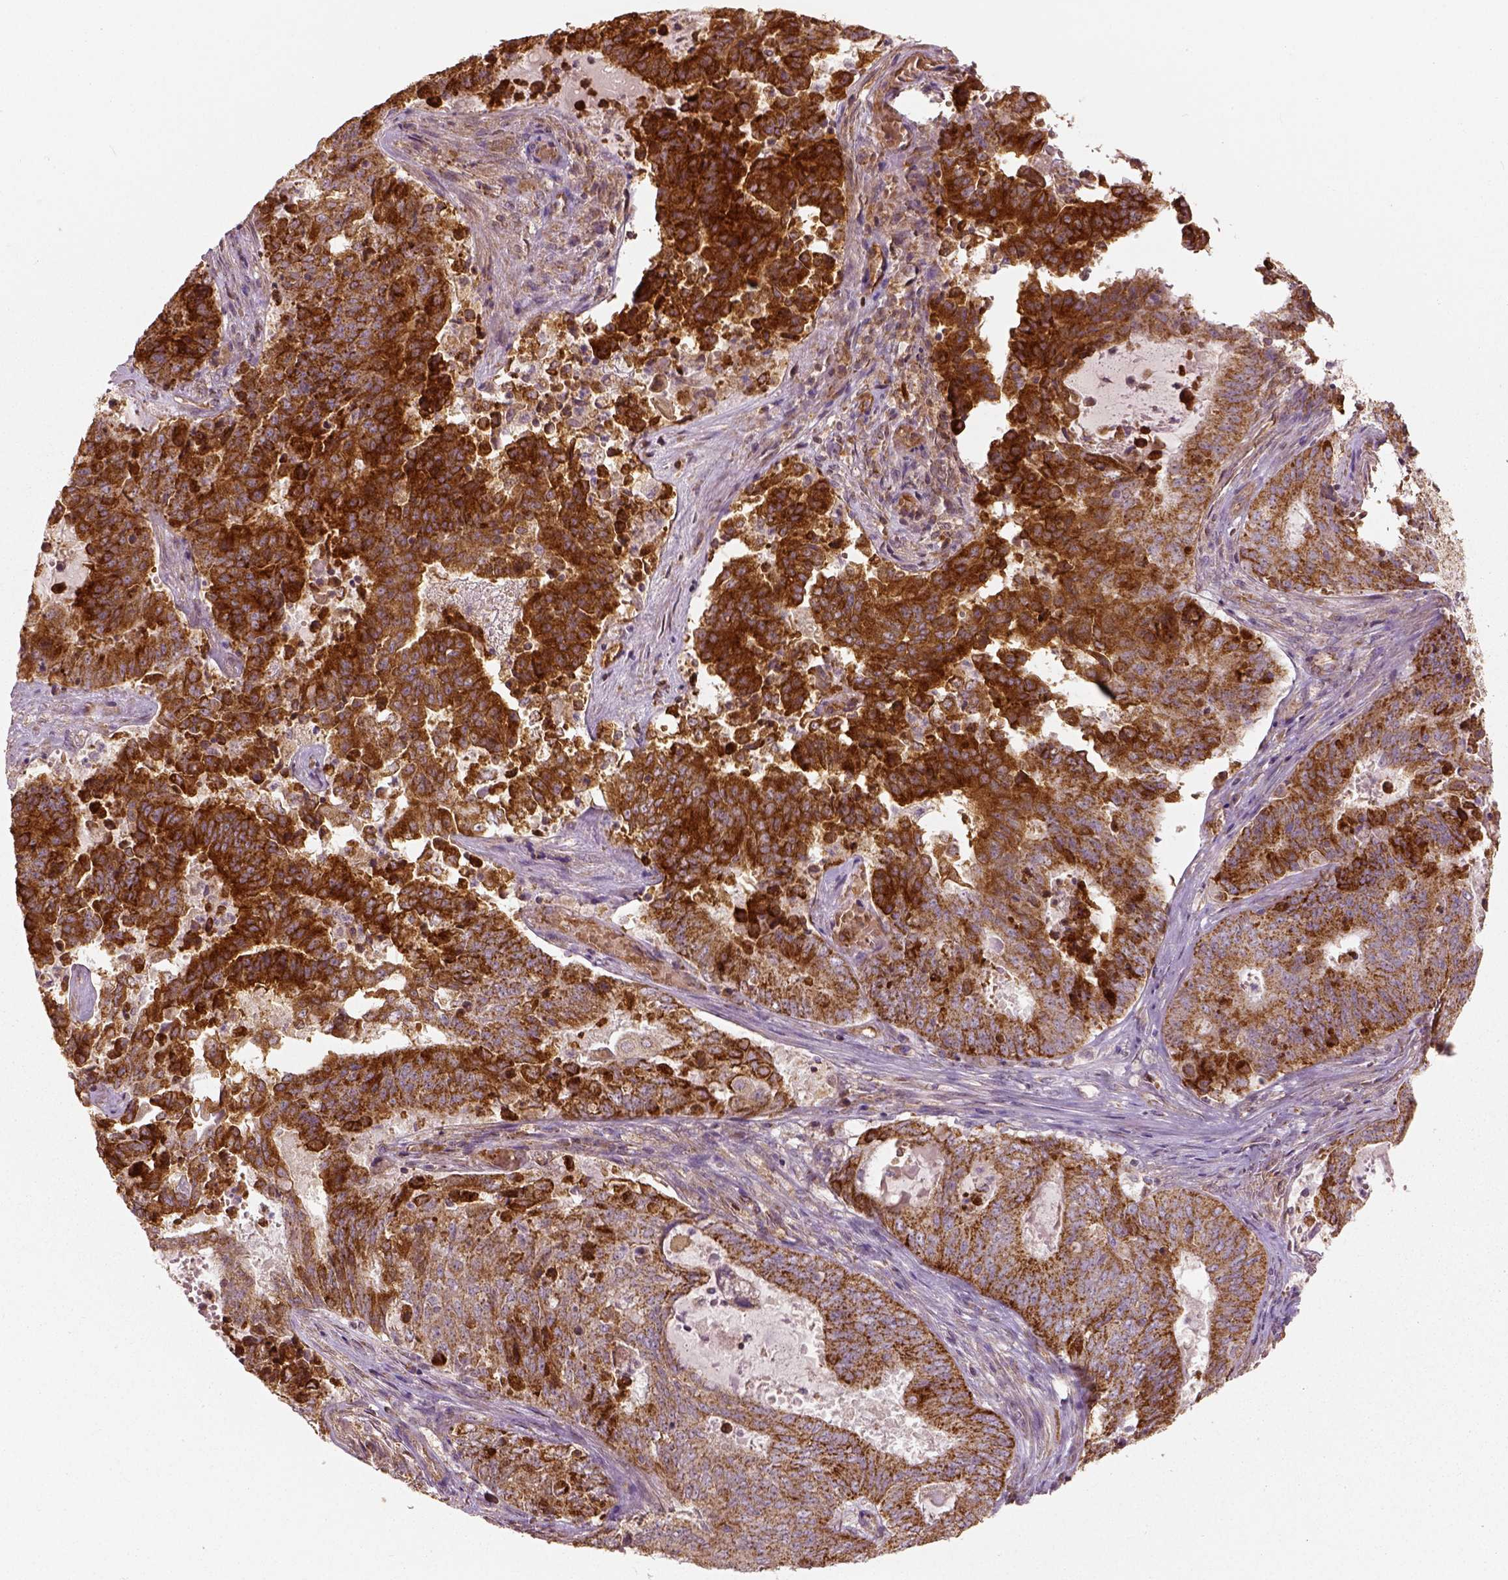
{"staining": {"intensity": "moderate", "quantity": ">75%", "location": "cytoplasmic/membranous"}, "tissue": "endometrial cancer", "cell_type": "Tumor cells", "image_type": "cancer", "snomed": [{"axis": "morphology", "description": "Adenocarcinoma, NOS"}, {"axis": "topography", "description": "Endometrium"}], "caption": "This histopathology image displays endometrial cancer stained with immunohistochemistry (IHC) to label a protein in brown. The cytoplasmic/membranous of tumor cells show moderate positivity for the protein. Nuclei are counter-stained blue.", "gene": "PGAM5", "patient": {"sex": "female", "age": 62}}